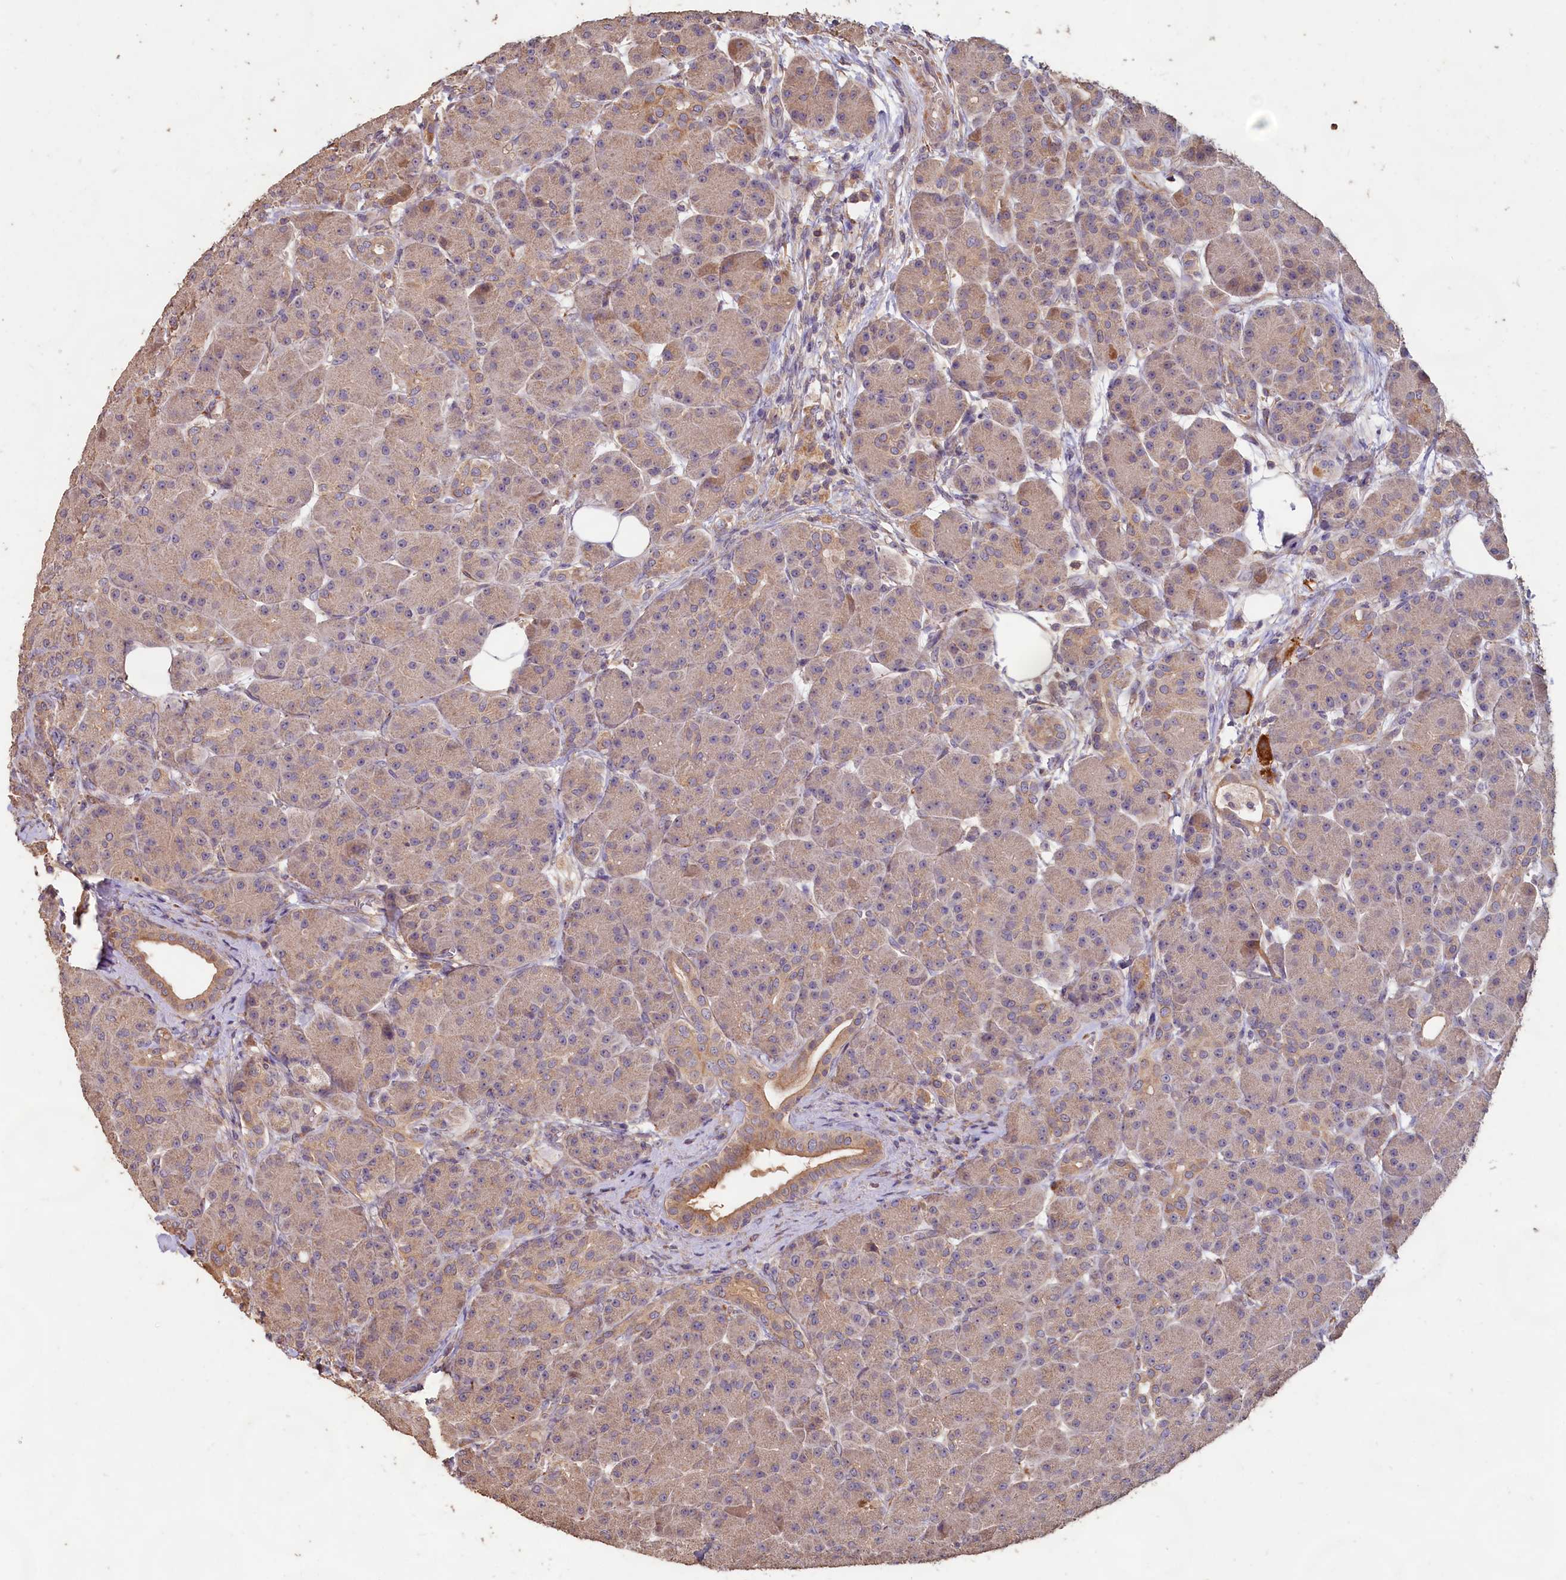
{"staining": {"intensity": "moderate", "quantity": "25%-75%", "location": "cytoplasmic/membranous"}, "tissue": "pancreas", "cell_type": "Exocrine glandular cells", "image_type": "normal", "snomed": [{"axis": "morphology", "description": "Normal tissue, NOS"}, {"axis": "topography", "description": "Pancreas"}], "caption": "The photomicrograph displays staining of normal pancreas, revealing moderate cytoplasmic/membranous protein staining (brown color) within exocrine glandular cells. The staining was performed using DAB (3,3'-diaminobenzidine) to visualize the protein expression in brown, while the nuclei were stained in blue with hematoxylin (Magnification: 20x).", "gene": "FUNDC1", "patient": {"sex": "male", "age": 63}}